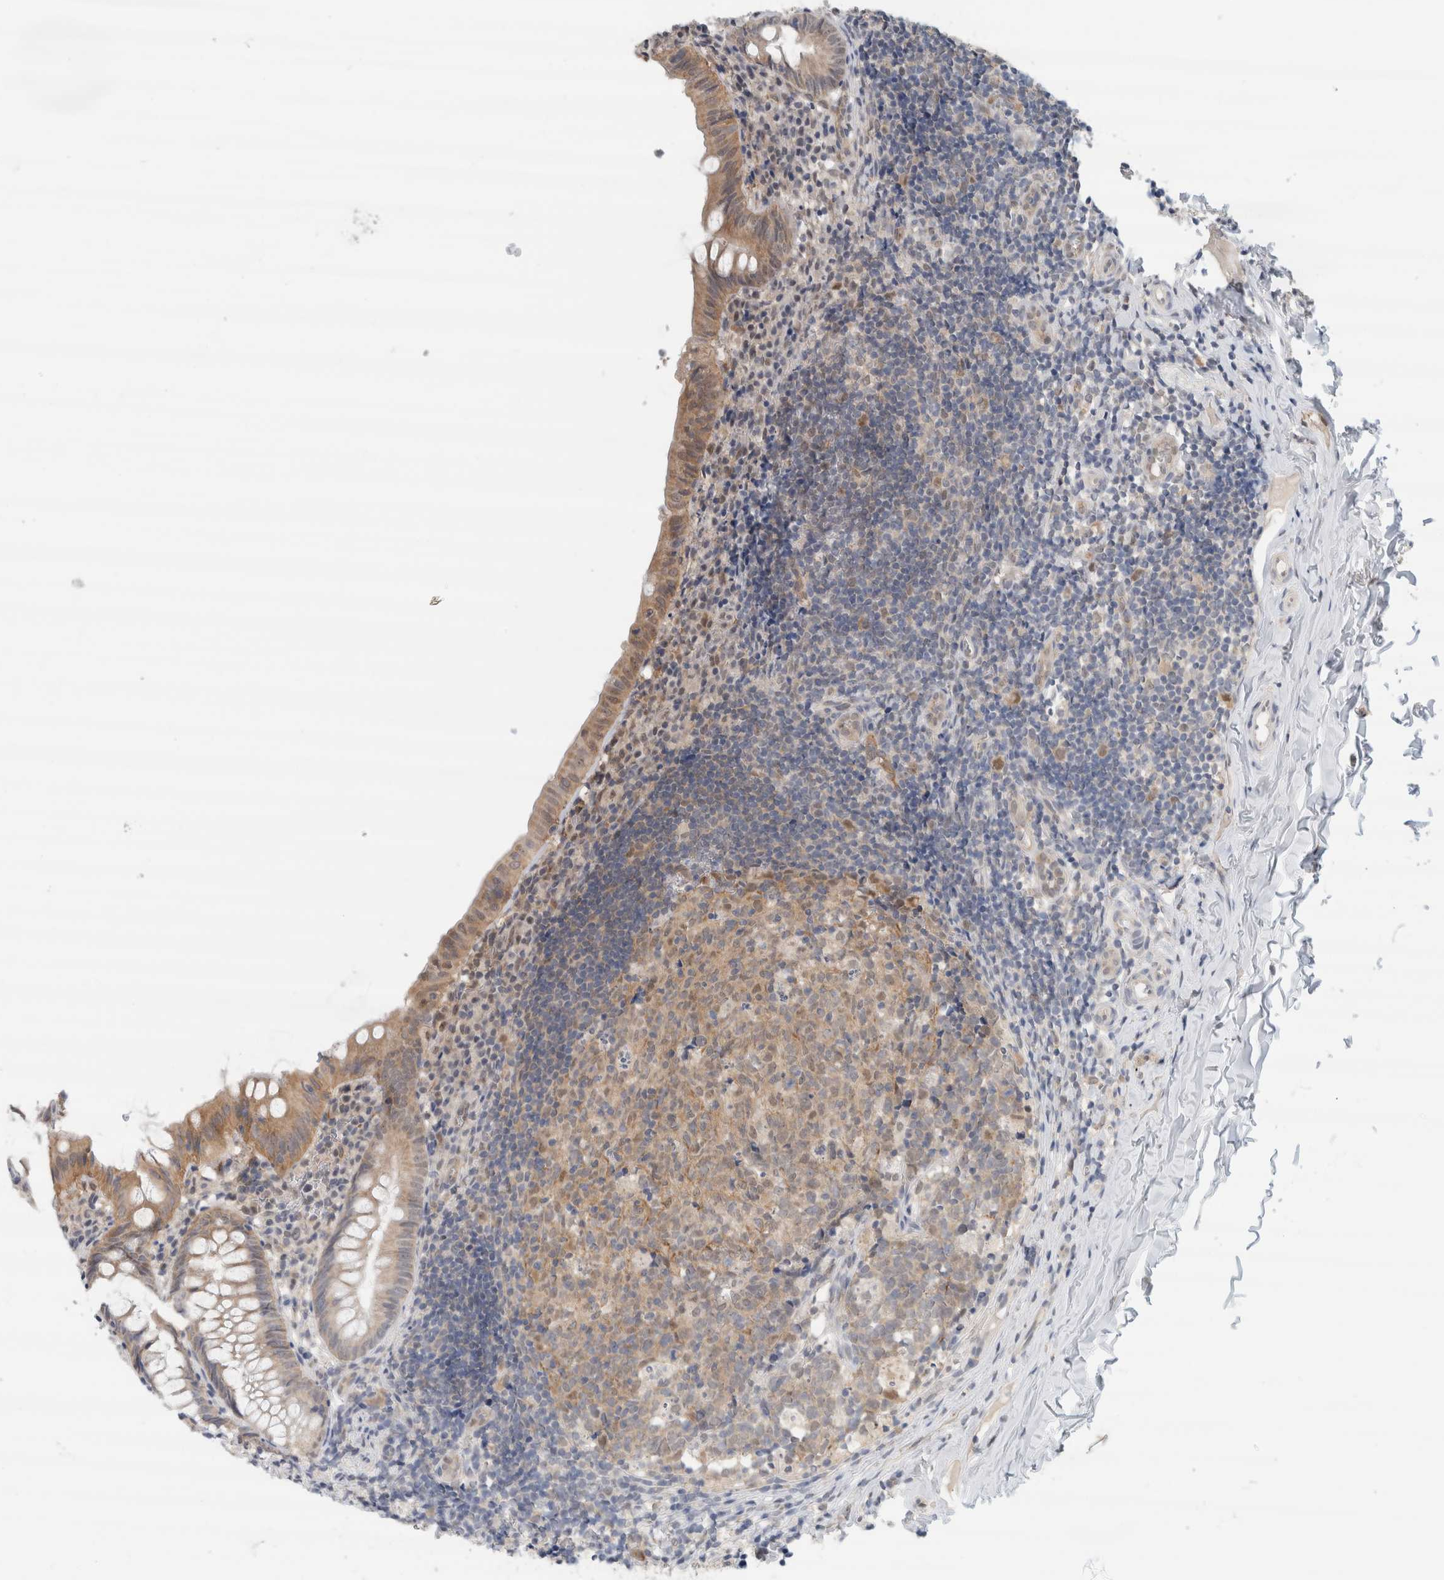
{"staining": {"intensity": "moderate", "quantity": "25%-75%", "location": "cytoplasmic/membranous"}, "tissue": "appendix", "cell_type": "Glandular cells", "image_type": "normal", "snomed": [{"axis": "morphology", "description": "Normal tissue, NOS"}, {"axis": "topography", "description": "Appendix"}], "caption": "Brown immunohistochemical staining in unremarkable human appendix demonstrates moderate cytoplasmic/membranous positivity in approximately 25%-75% of glandular cells.", "gene": "EIF4G3", "patient": {"sex": "male", "age": 8}}